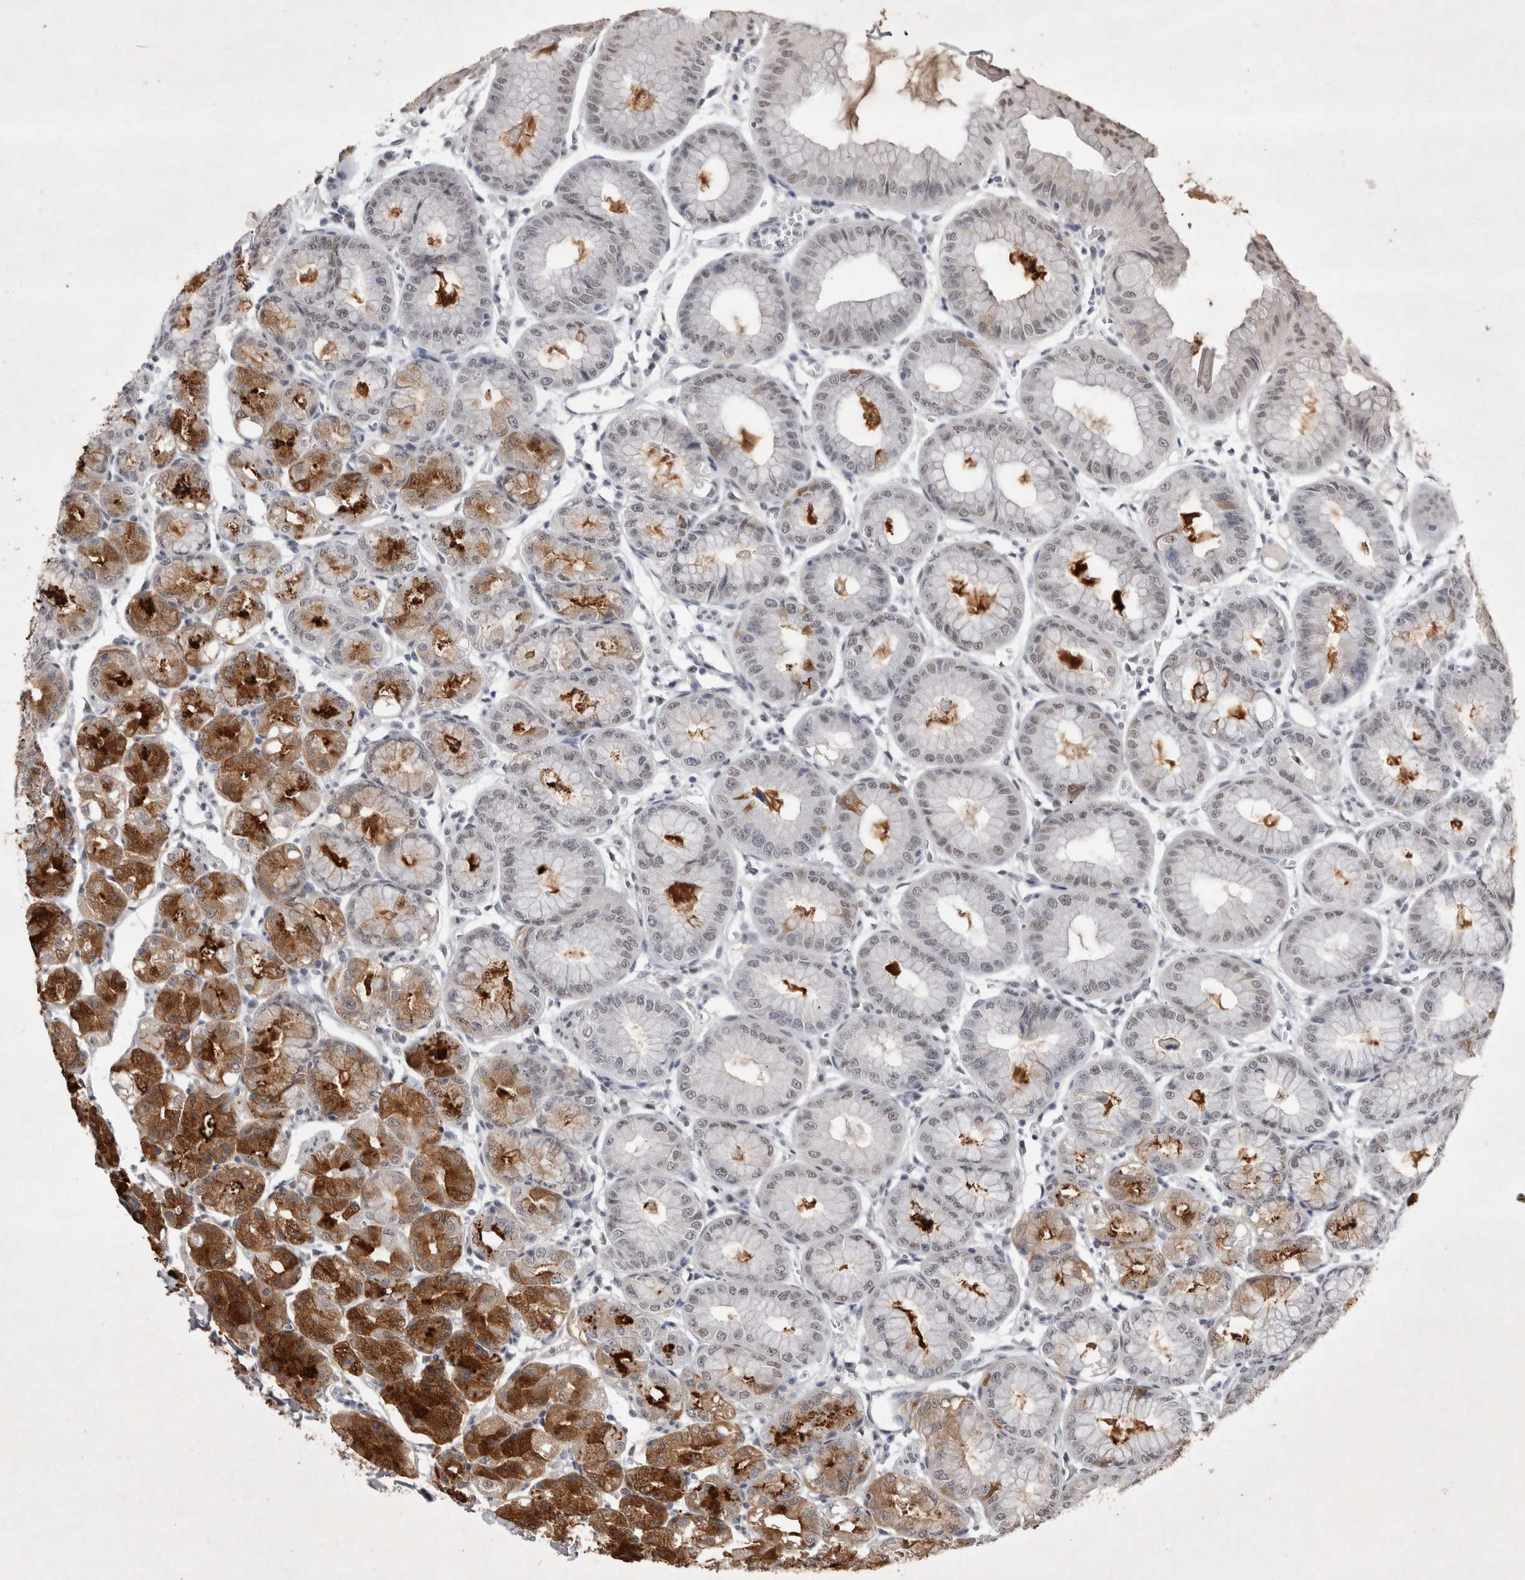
{"staining": {"intensity": "strong", "quantity": "25%-75%", "location": "cytoplasmic/membranous,nuclear"}, "tissue": "stomach", "cell_type": "Glandular cells", "image_type": "normal", "snomed": [{"axis": "morphology", "description": "Normal tissue, NOS"}, {"axis": "topography", "description": "Stomach, lower"}], "caption": "Immunohistochemical staining of unremarkable stomach shows strong cytoplasmic/membranous,nuclear protein expression in about 25%-75% of glandular cells.", "gene": "RBM6", "patient": {"sex": "male", "age": 71}}